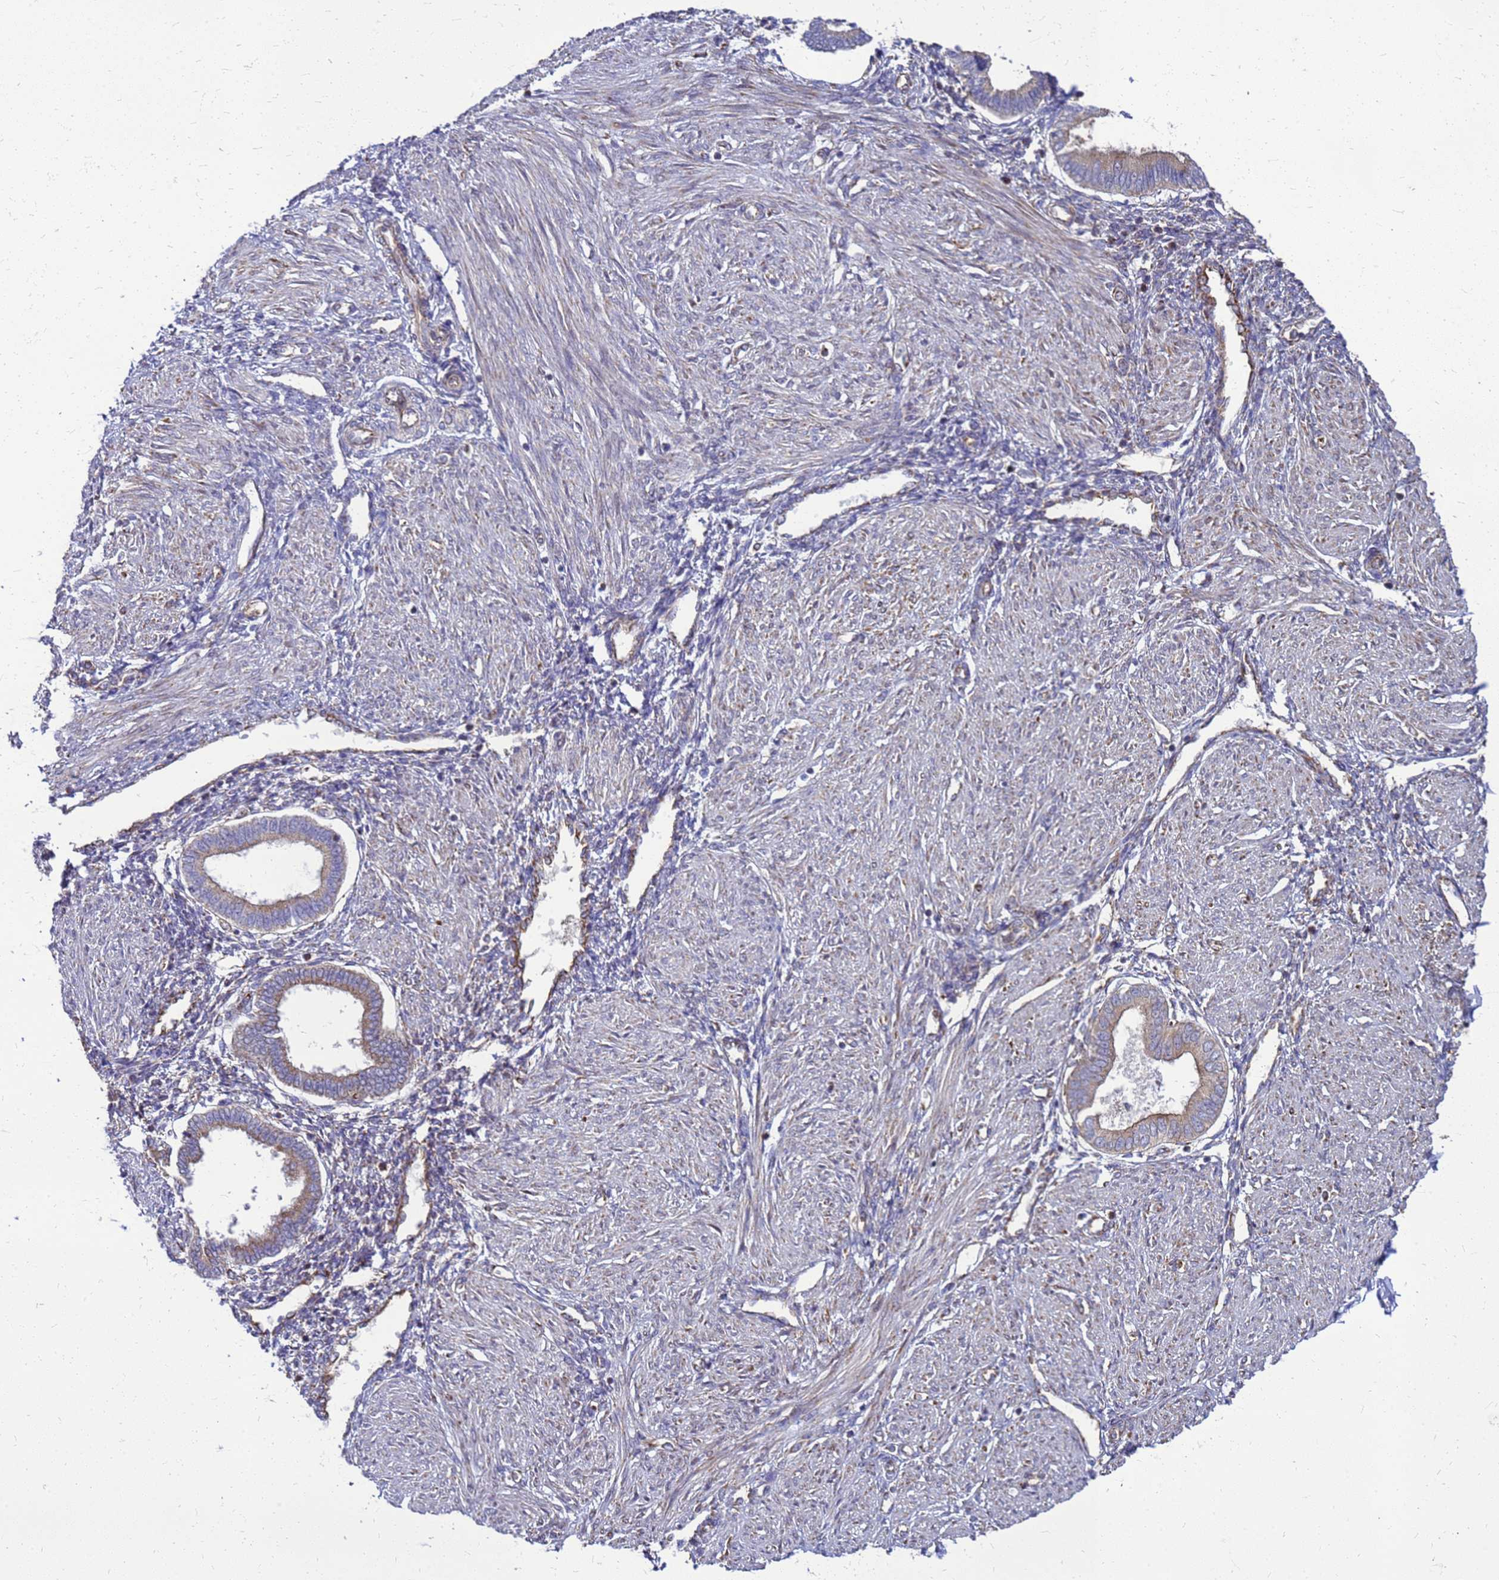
{"staining": {"intensity": "weak", "quantity": "<25%", "location": "cytoplasmic/membranous"}, "tissue": "endometrium", "cell_type": "Cells in endometrial stroma", "image_type": "normal", "snomed": [{"axis": "morphology", "description": "Normal tissue, NOS"}, {"axis": "topography", "description": "Endometrium"}], "caption": "Protein analysis of normal endometrium exhibits no significant staining in cells in endometrial stroma.", "gene": "FSTL4", "patient": {"sex": "female", "age": 53}}